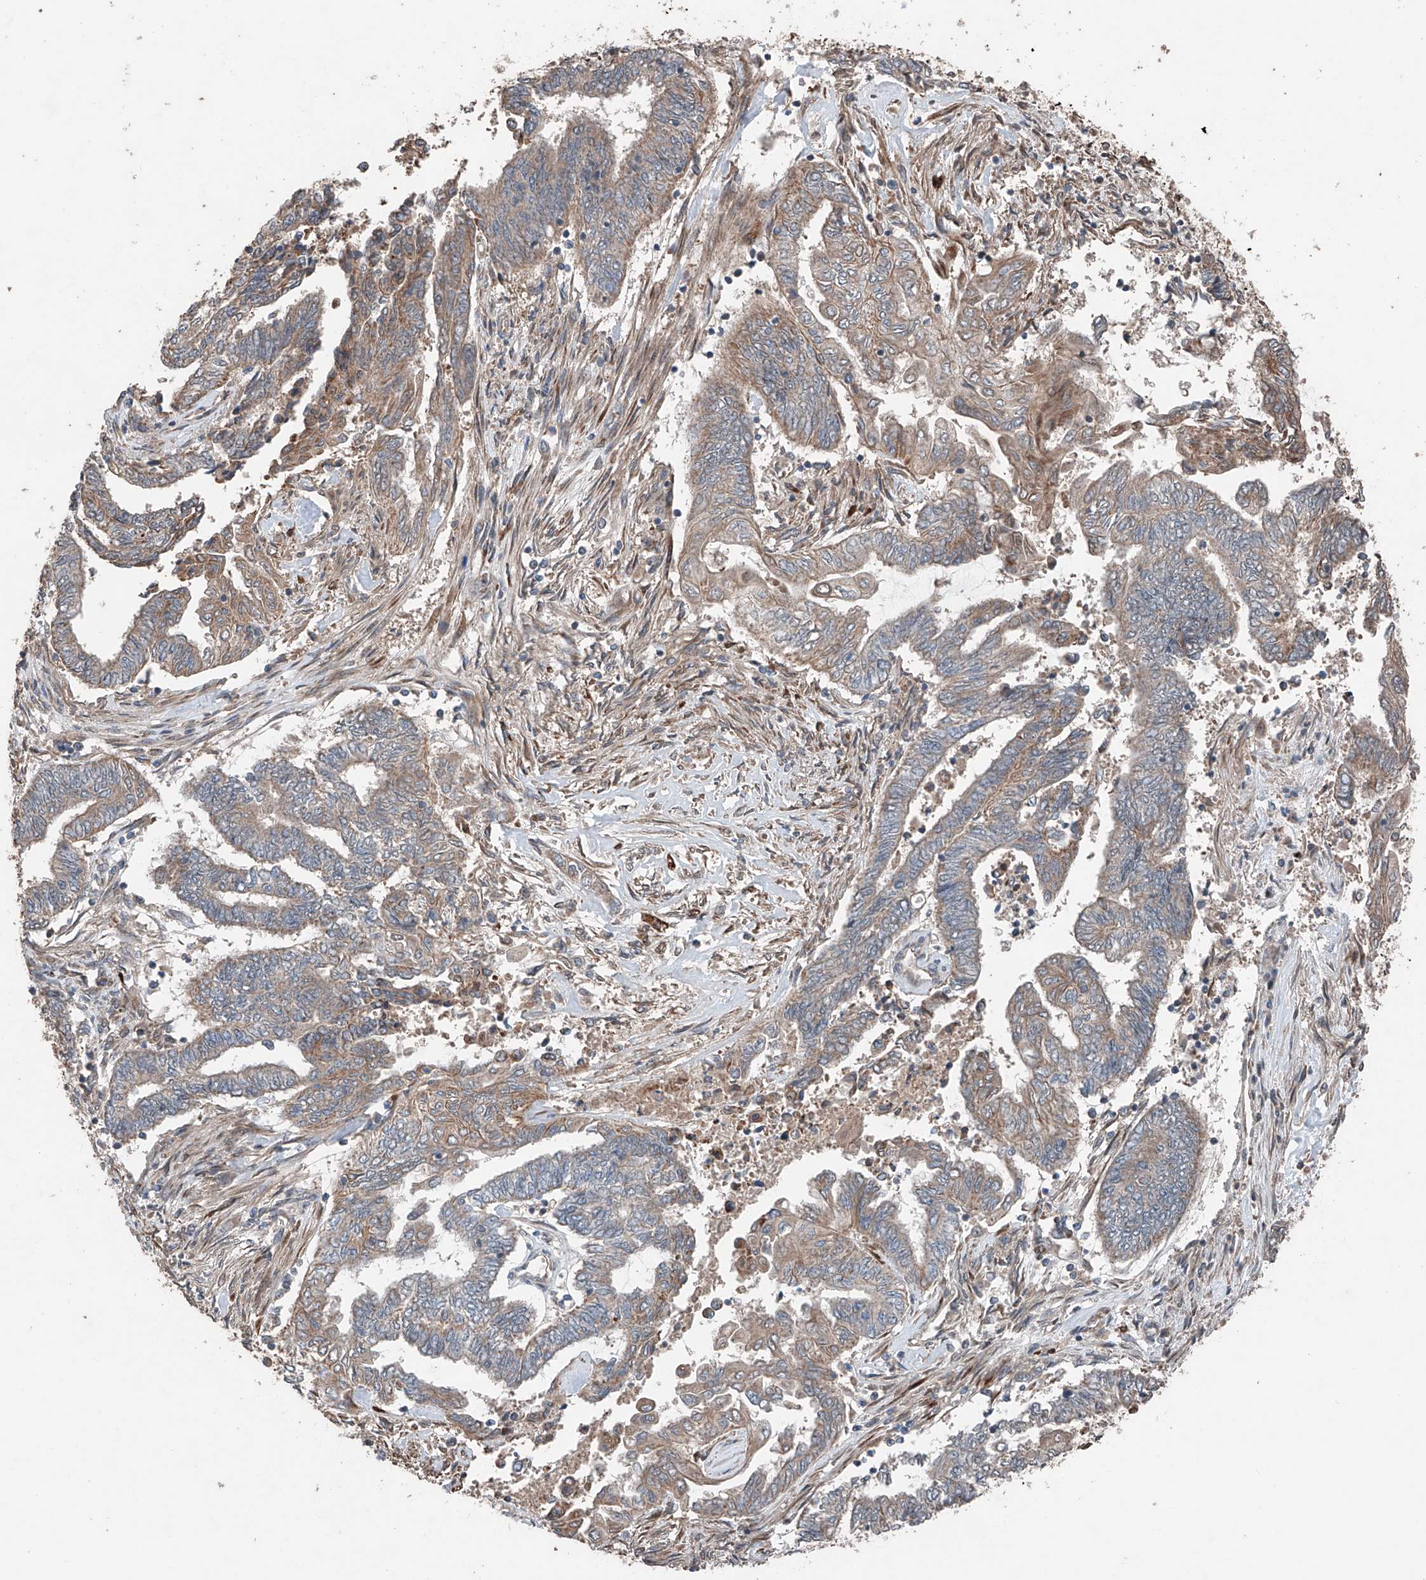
{"staining": {"intensity": "weak", "quantity": "25%-75%", "location": "cytoplasmic/membranous"}, "tissue": "endometrial cancer", "cell_type": "Tumor cells", "image_type": "cancer", "snomed": [{"axis": "morphology", "description": "Adenocarcinoma, NOS"}, {"axis": "topography", "description": "Uterus"}, {"axis": "topography", "description": "Endometrium"}], "caption": "Immunohistochemistry (IHC) staining of endometrial adenocarcinoma, which shows low levels of weak cytoplasmic/membranous staining in about 25%-75% of tumor cells indicating weak cytoplasmic/membranous protein positivity. The staining was performed using DAB (brown) for protein detection and nuclei were counterstained in hematoxylin (blue).", "gene": "AP4B1", "patient": {"sex": "female", "age": 70}}